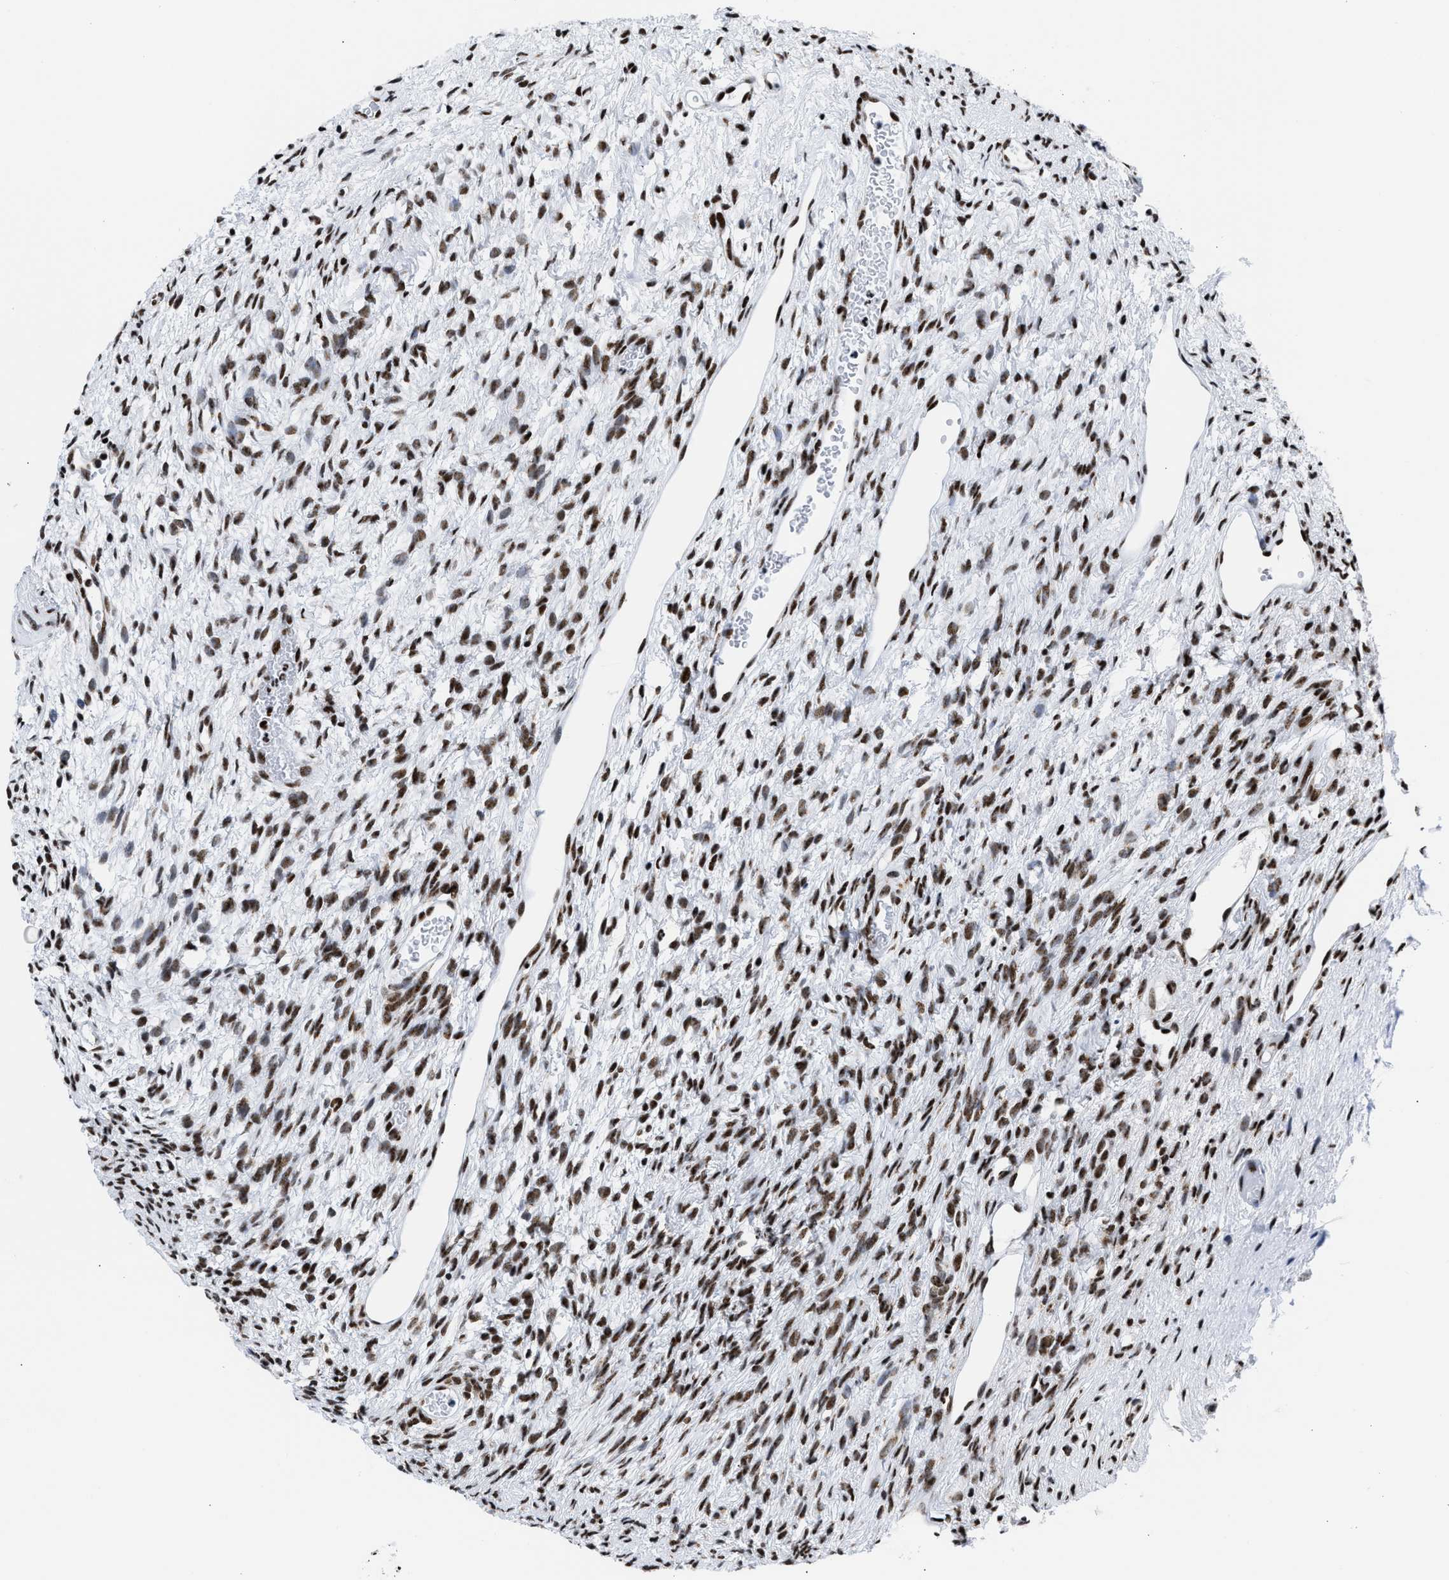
{"staining": {"intensity": "moderate", "quantity": ">75%", "location": "nuclear"}, "tissue": "ovary", "cell_type": "Follicle cells", "image_type": "normal", "snomed": [{"axis": "morphology", "description": "Normal tissue, NOS"}, {"axis": "topography", "description": "Ovary"}], "caption": "The photomicrograph demonstrates staining of benign ovary, revealing moderate nuclear protein expression (brown color) within follicle cells. Nuclei are stained in blue.", "gene": "RBM8A", "patient": {"sex": "female", "age": 33}}